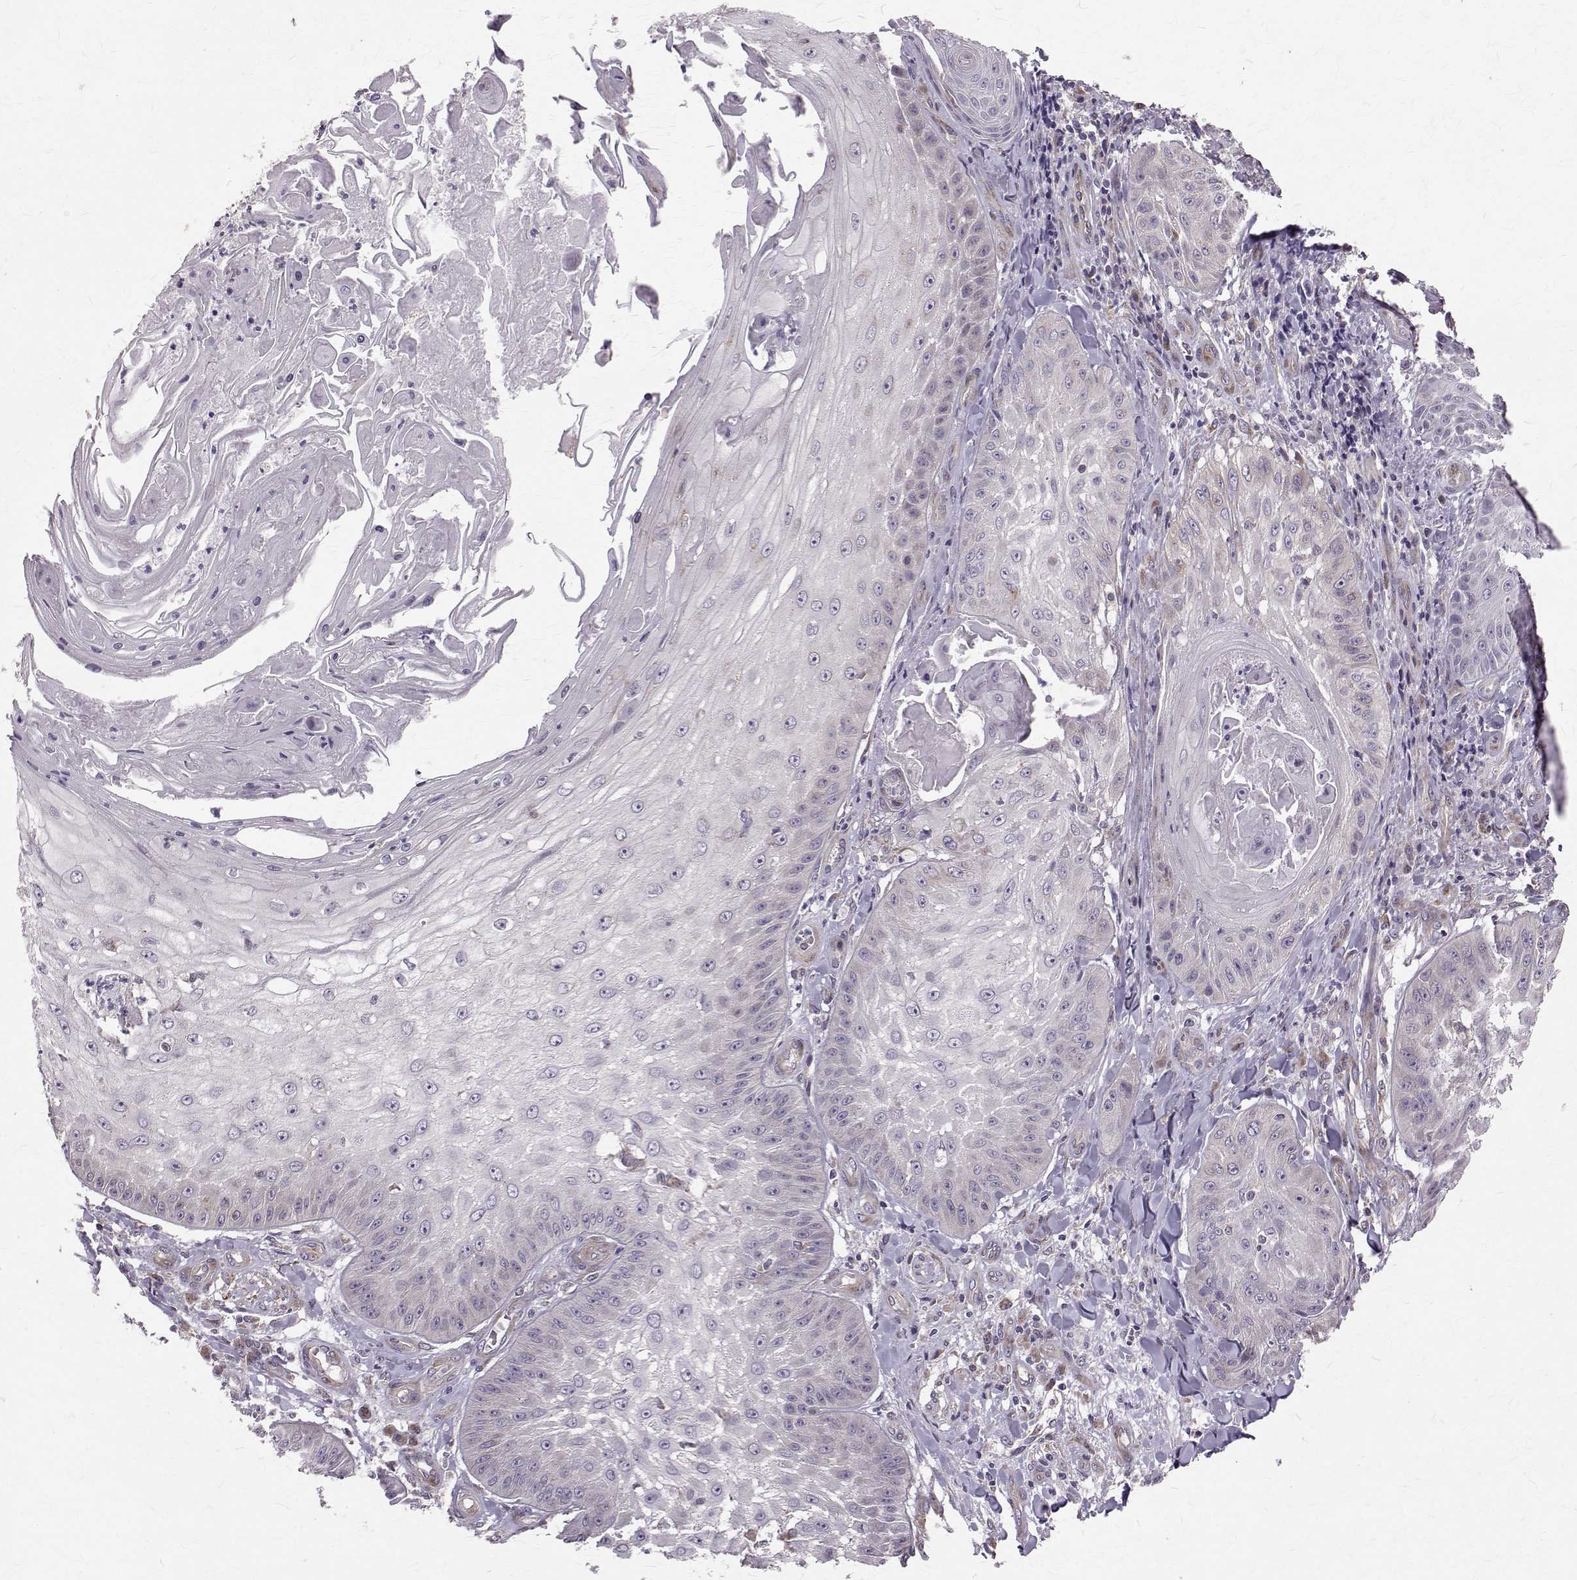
{"staining": {"intensity": "negative", "quantity": "none", "location": "none"}, "tissue": "skin cancer", "cell_type": "Tumor cells", "image_type": "cancer", "snomed": [{"axis": "morphology", "description": "Squamous cell carcinoma, NOS"}, {"axis": "topography", "description": "Skin"}], "caption": "A high-resolution image shows IHC staining of skin cancer, which demonstrates no significant positivity in tumor cells. The staining is performed using DAB (3,3'-diaminobenzidine) brown chromogen with nuclei counter-stained in using hematoxylin.", "gene": "ARFGAP1", "patient": {"sex": "male", "age": 70}}